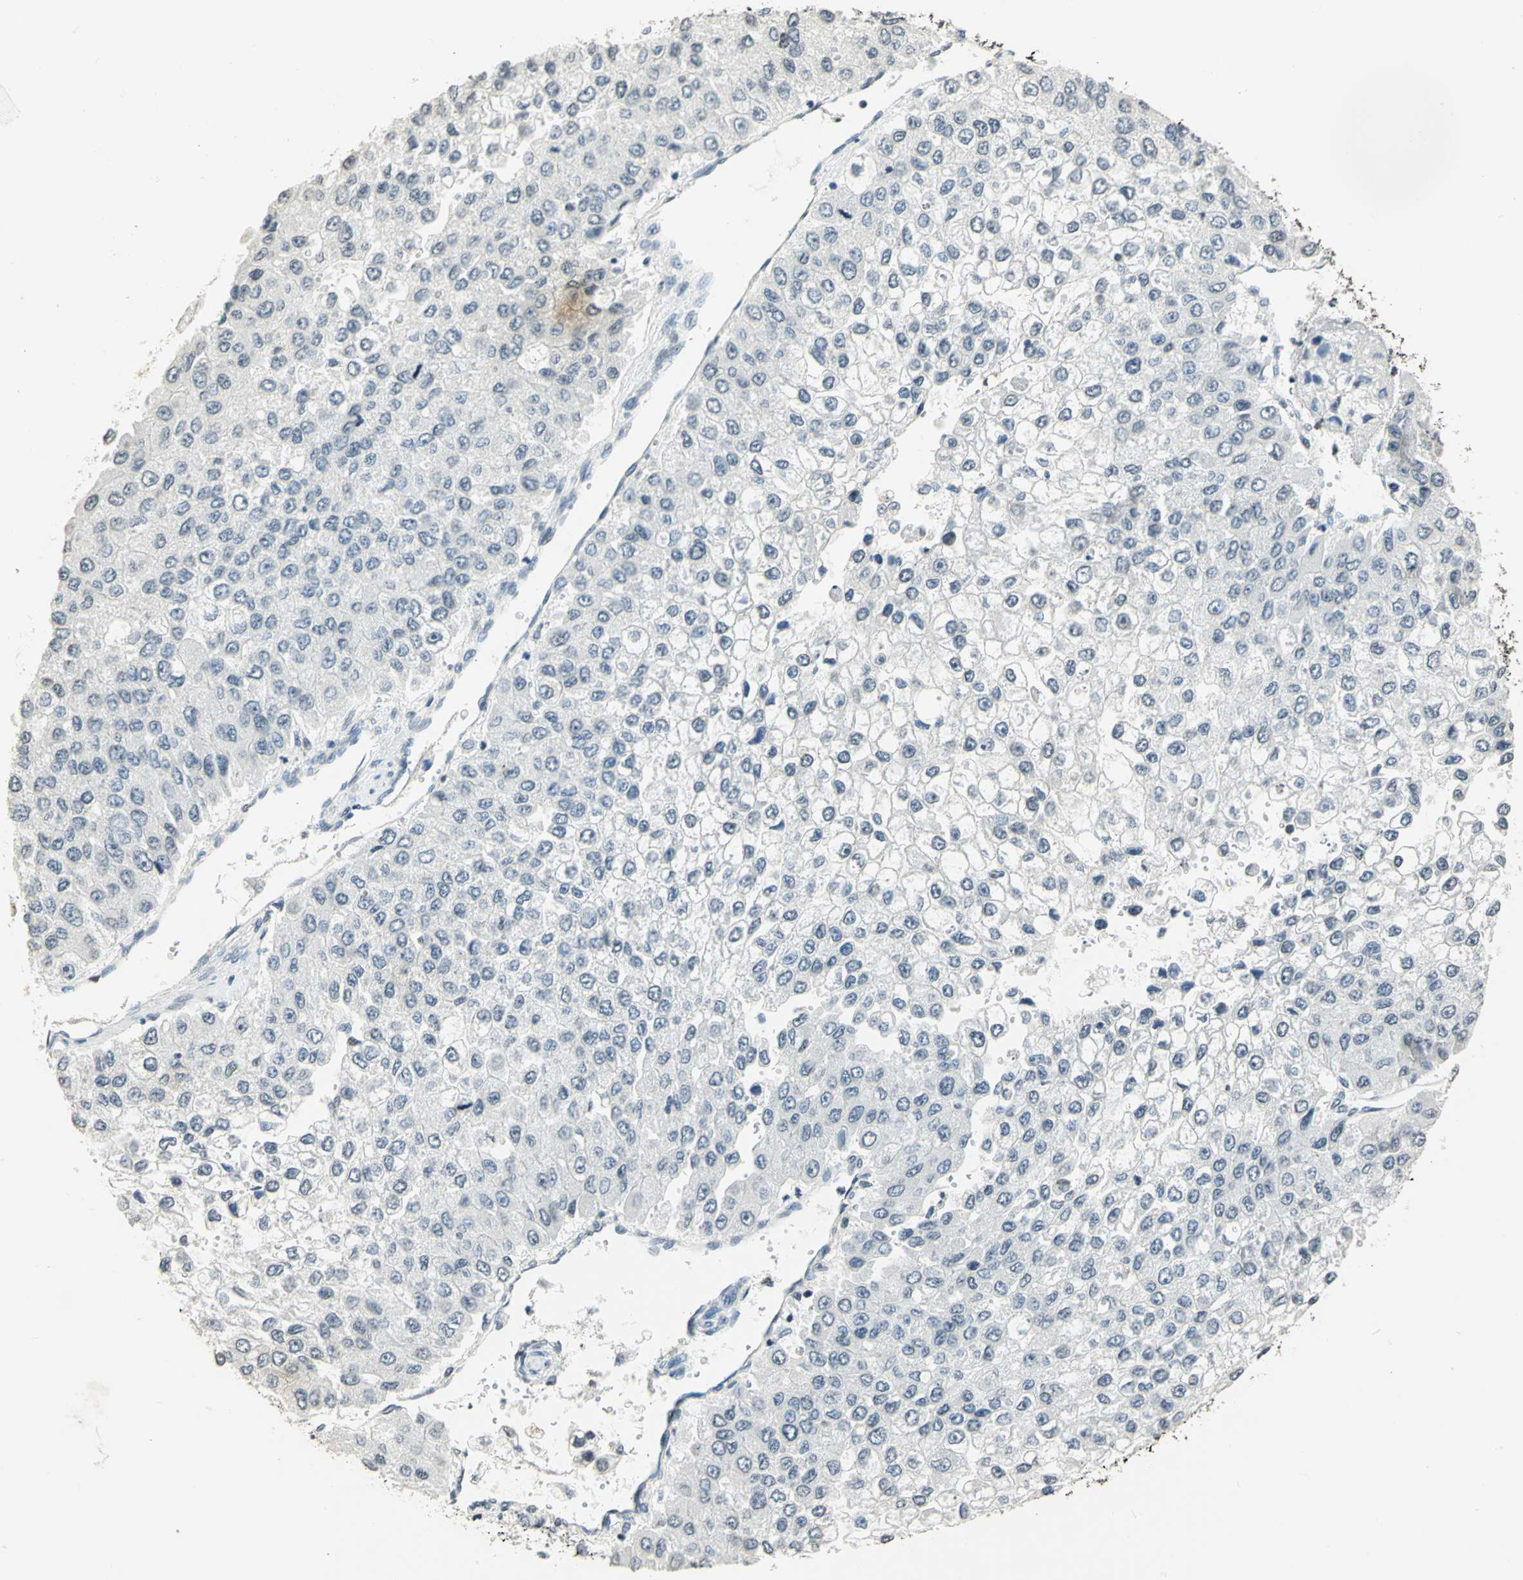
{"staining": {"intensity": "negative", "quantity": "none", "location": "none"}, "tissue": "liver cancer", "cell_type": "Tumor cells", "image_type": "cancer", "snomed": [{"axis": "morphology", "description": "Carcinoma, Hepatocellular, NOS"}, {"axis": "topography", "description": "Liver"}], "caption": "The immunohistochemistry (IHC) photomicrograph has no significant expression in tumor cells of liver cancer tissue.", "gene": "DNAJB6", "patient": {"sex": "female", "age": 66}}